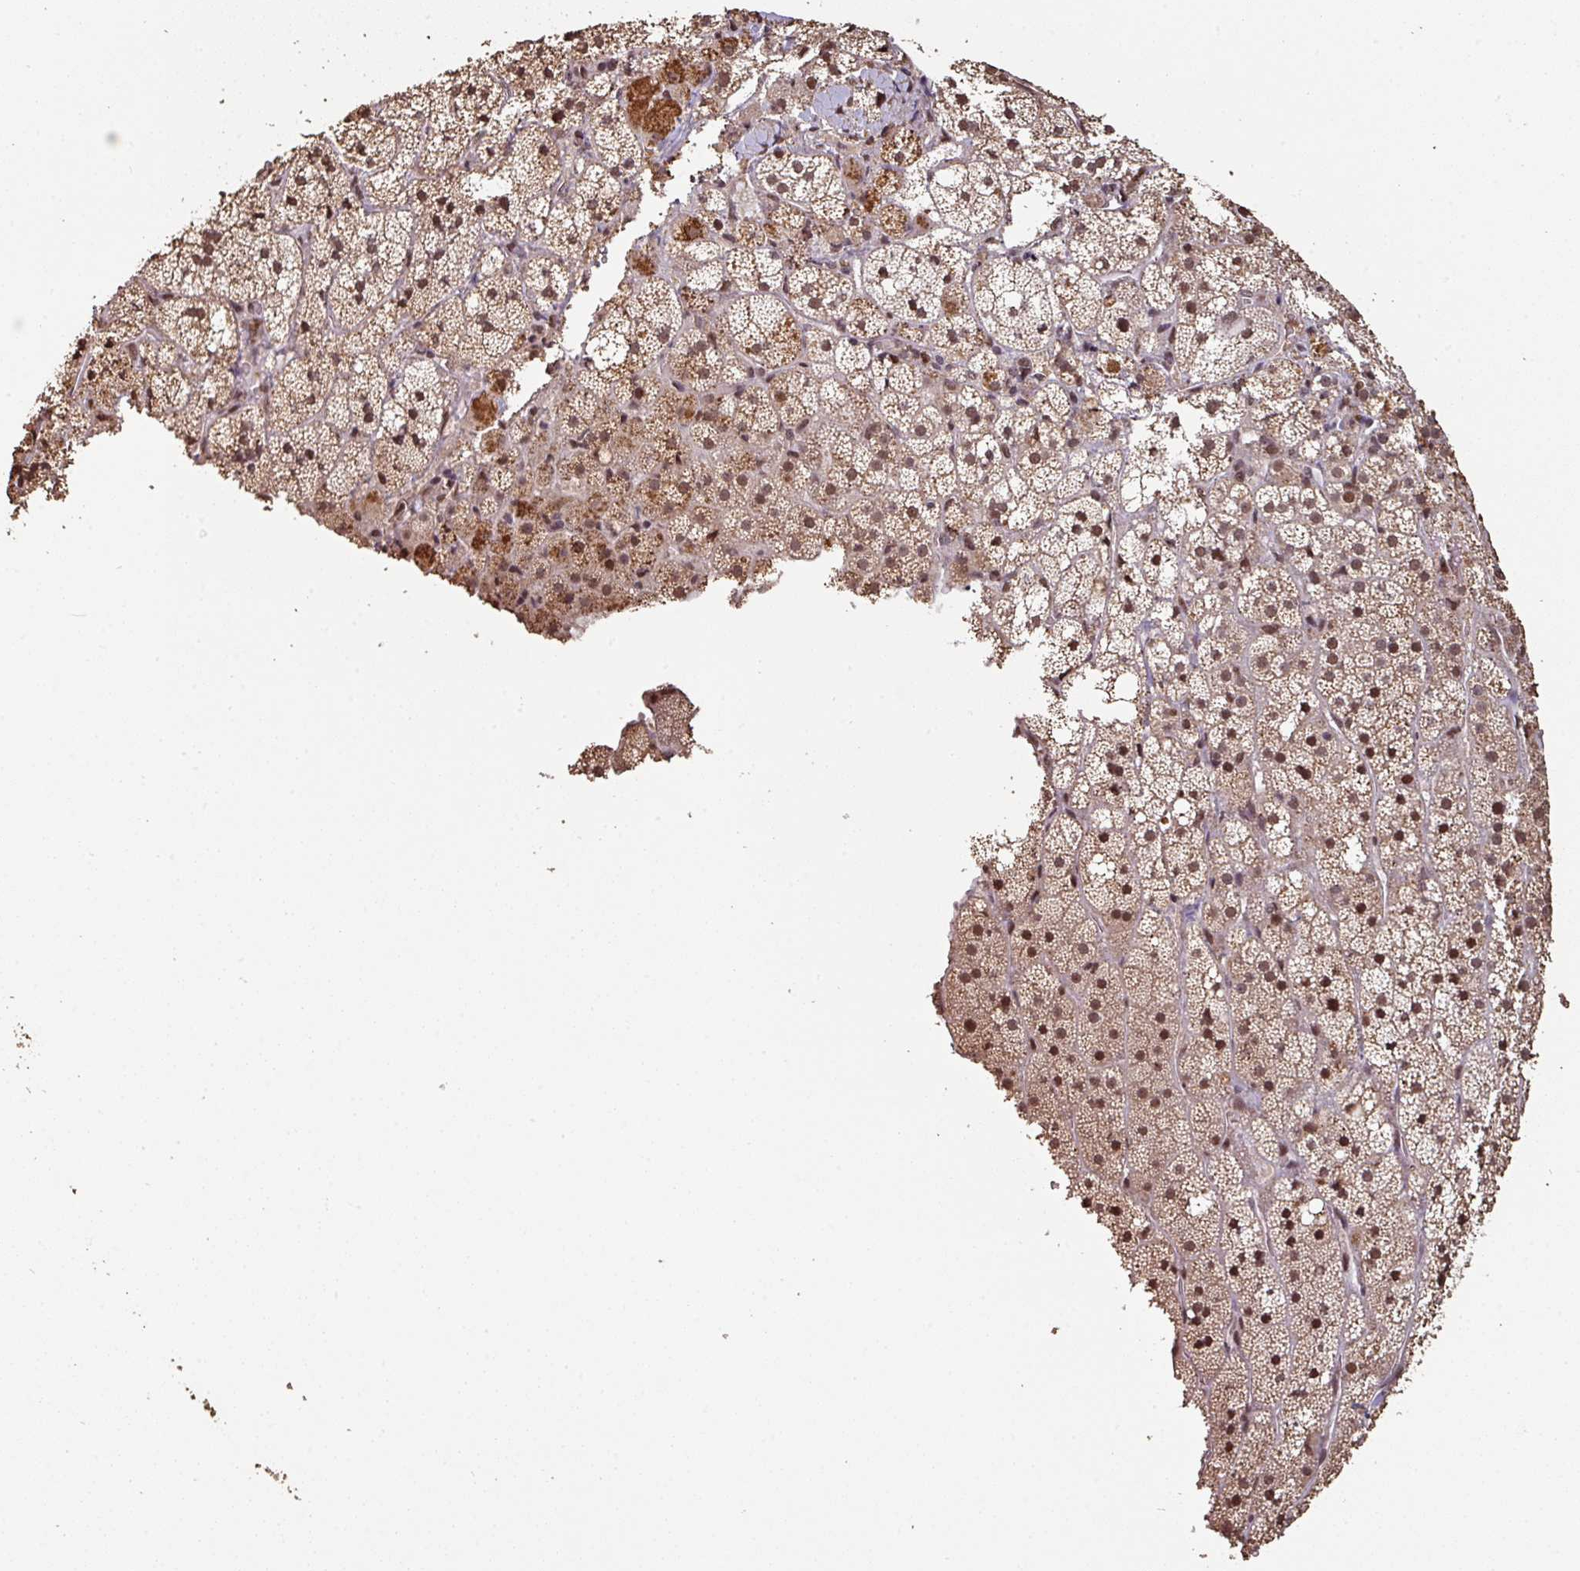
{"staining": {"intensity": "moderate", "quantity": ">75%", "location": "cytoplasmic/membranous,nuclear"}, "tissue": "adrenal gland", "cell_type": "Glandular cells", "image_type": "normal", "snomed": [{"axis": "morphology", "description": "Normal tissue, NOS"}, {"axis": "topography", "description": "Adrenal gland"}], "caption": "High-magnification brightfield microscopy of benign adrenal gland stained with DAB (brown) and counterstained with hematoxylin (blue). glandular cells exhibit moderate cytoplasmic/membranous,nuclear staining is seen in about>75% of cells.", "gene": "POLD1", "patient": {"sex": "male", "age": 53}}